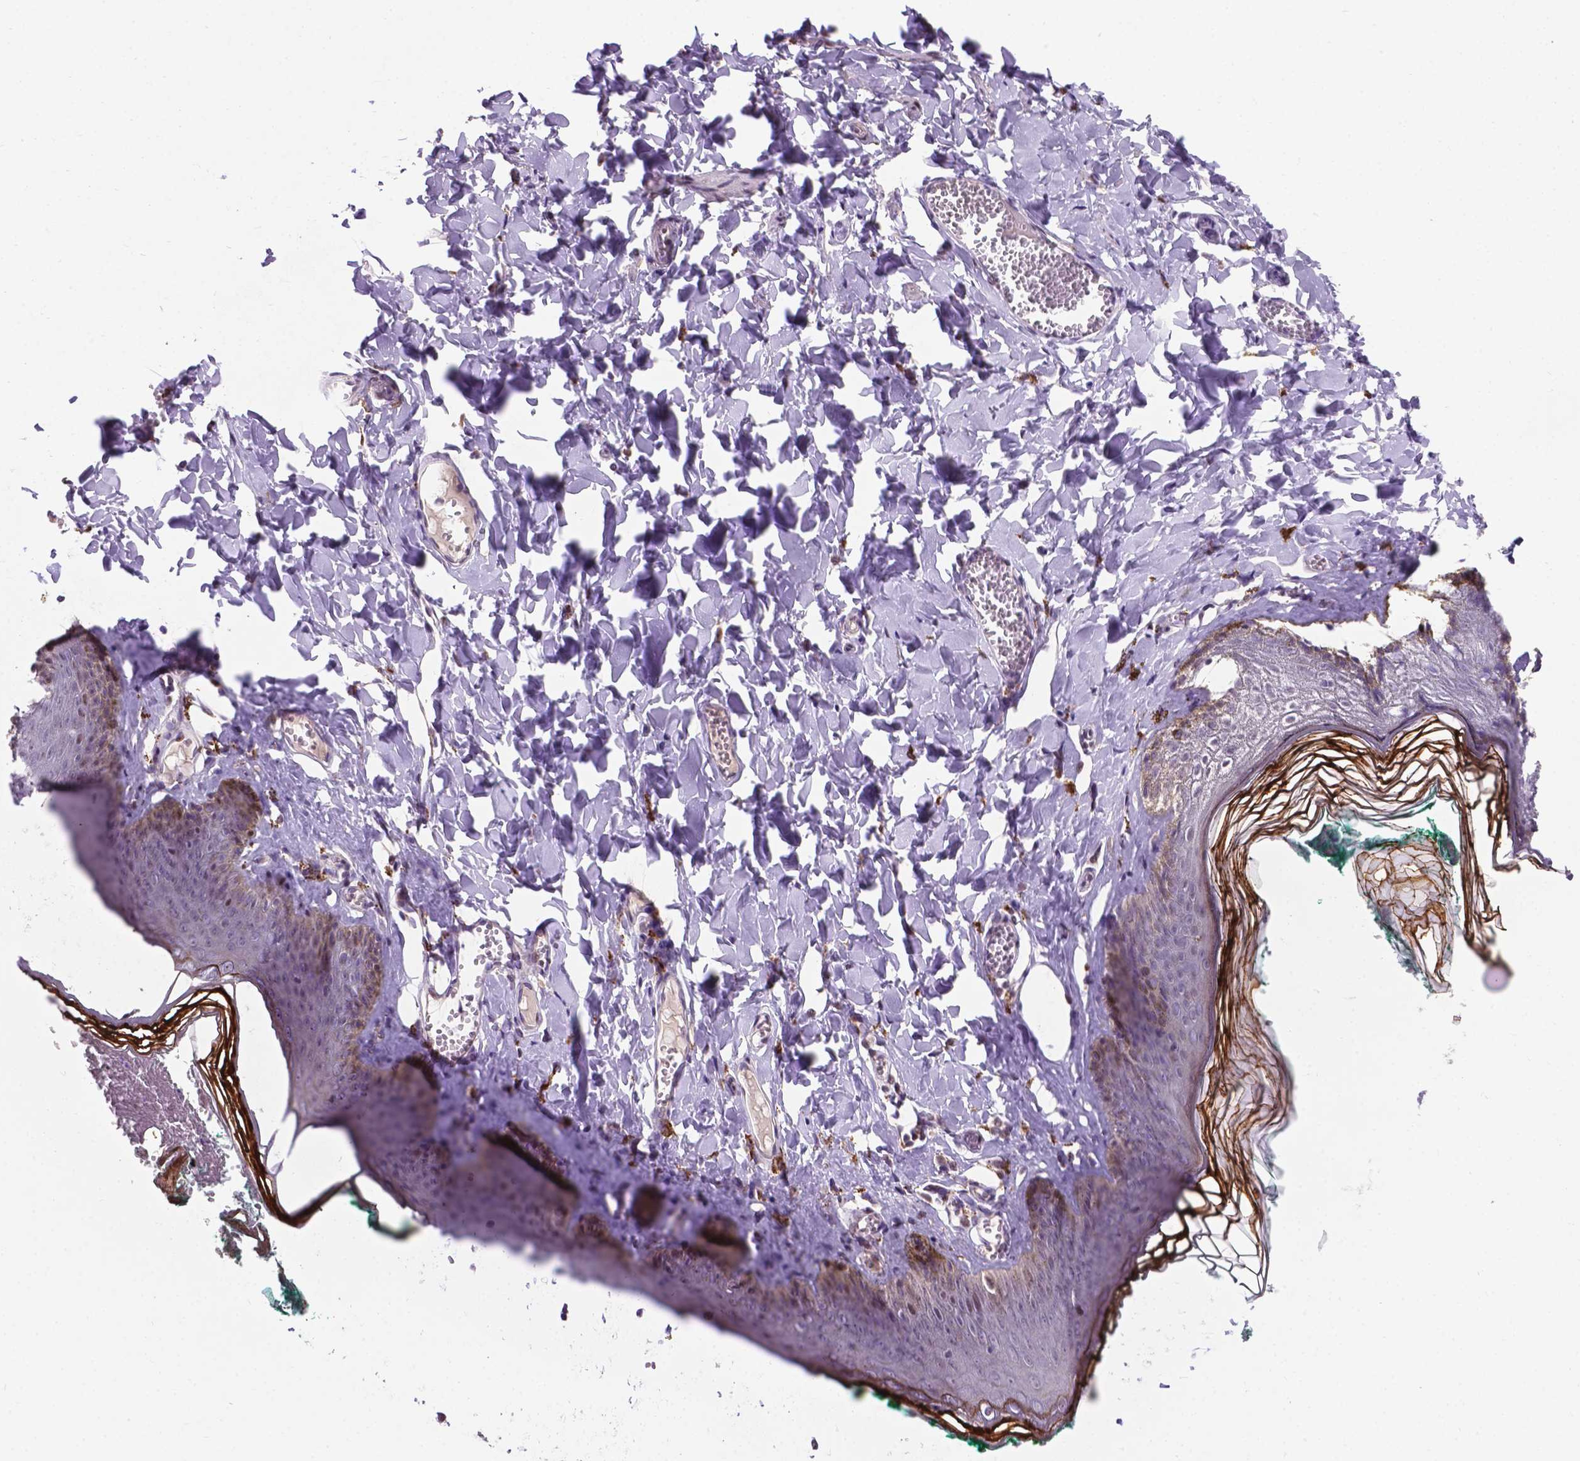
{"staining": {"intensity": "moderate", "quantity": "<25%", "location": "nuclear"}, "tissue": "skin", "cell_type": "Epidermal cells", "image_type": "normal", "snomed": [{"axis": "morphology", "description": "Normal tissue, NOS"}, {"axis": "topography", "description": "Vulva"}, {"axis": "topography", "description": "Peripheral nerve tissue"}], "caption": "This image shows immunohistochemistry staining of benign skin, with low moderate nuclear positivity in approximately <25% of epidermal cells.", "gene": "SMAD2", "patient": {"sex": "female", "age": 66}}